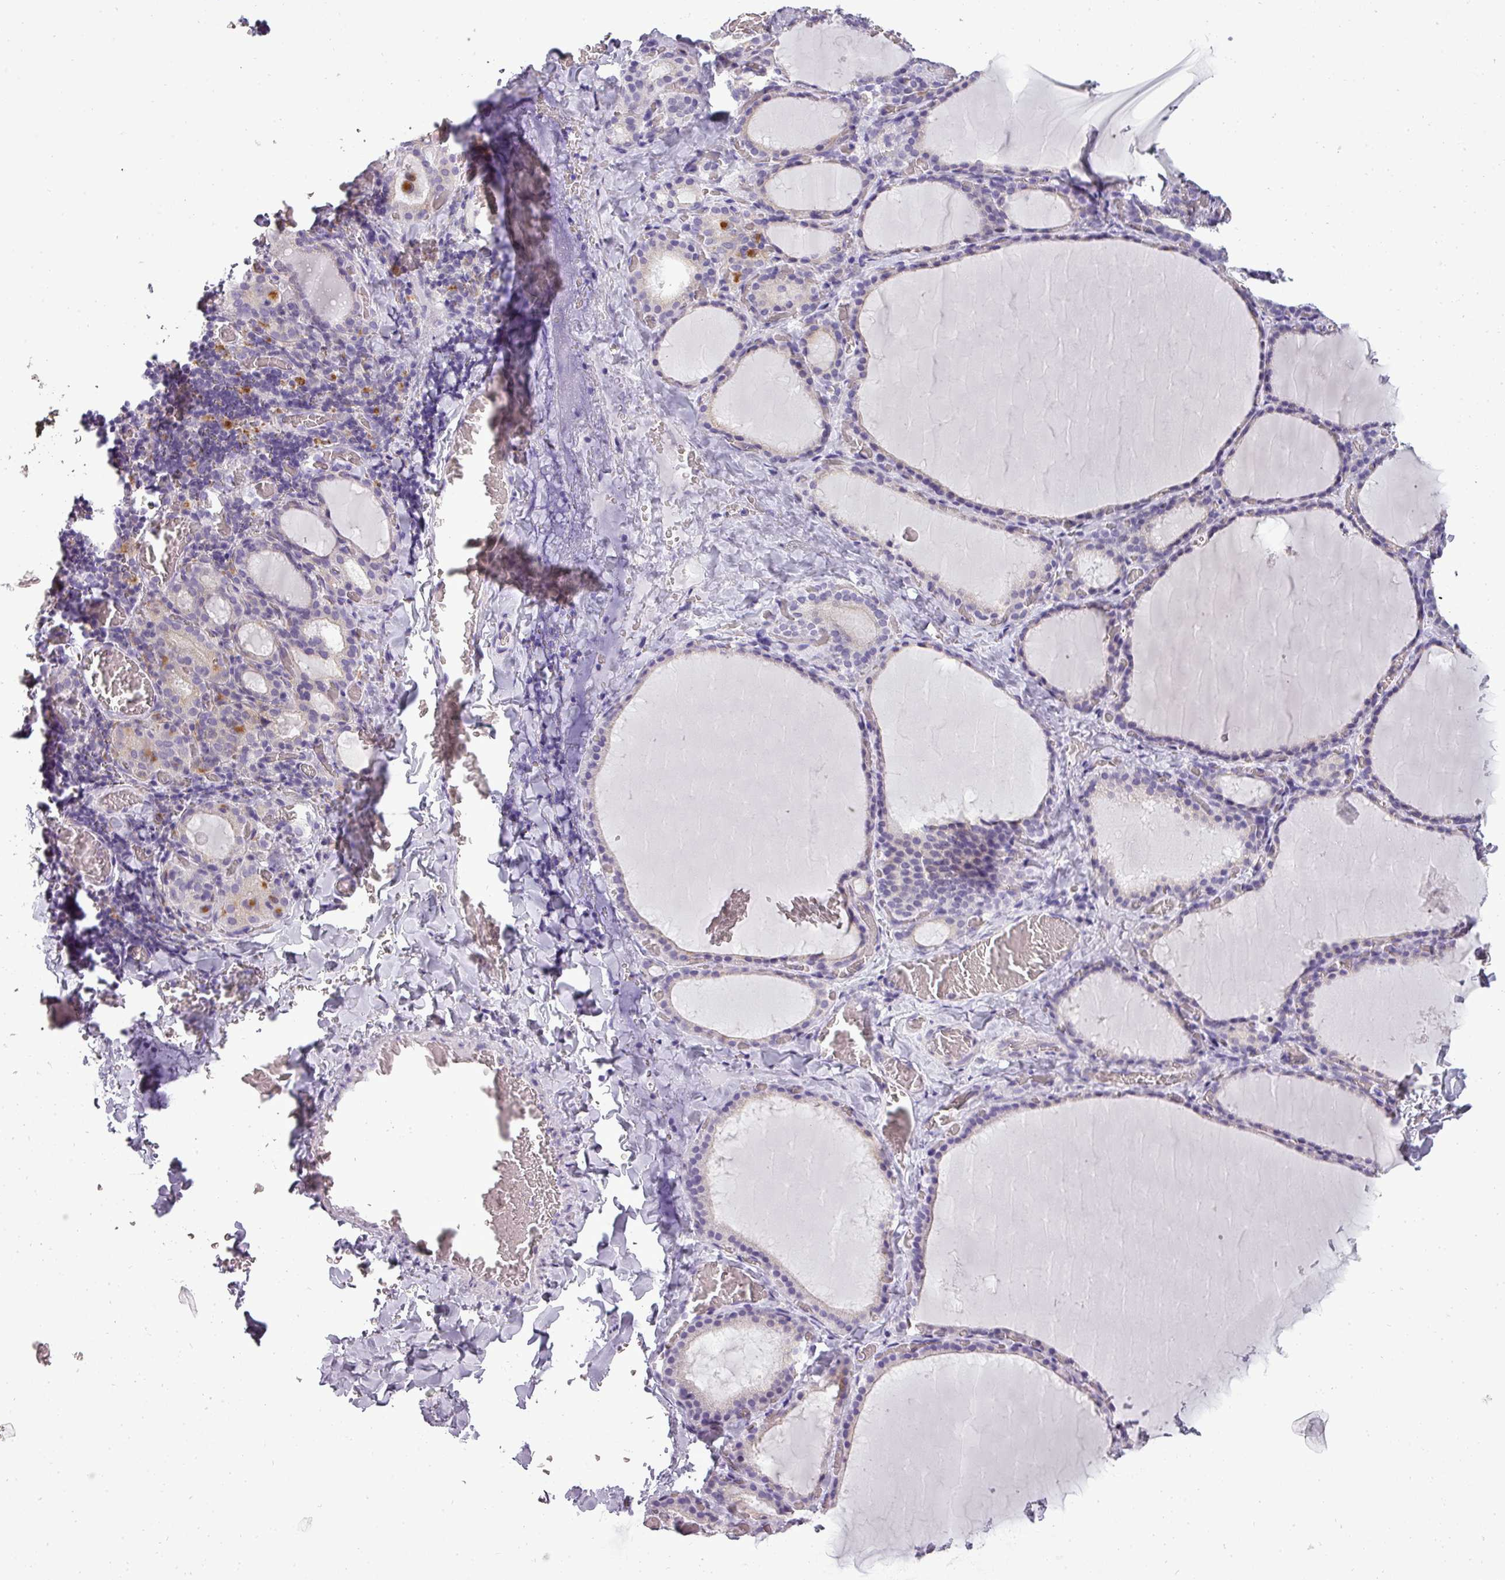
{"staining": {"intensity": "negative", "quantity": "none", "location": "none"}, "tissue": "thyroid gland", "cell_type": "Glandular cells", "image_type": "normal", "snomed": [{"axis": "morphology", "description": "Normal tissue, NOS"}, {"axis": "topography", "description": "Thyroid gland"}], "caption": "The image shows no staining of glandular cells in benign thyroid gland.", "gene": "ATP6V1D", "patient": {"sex": "female", "age": 39}}